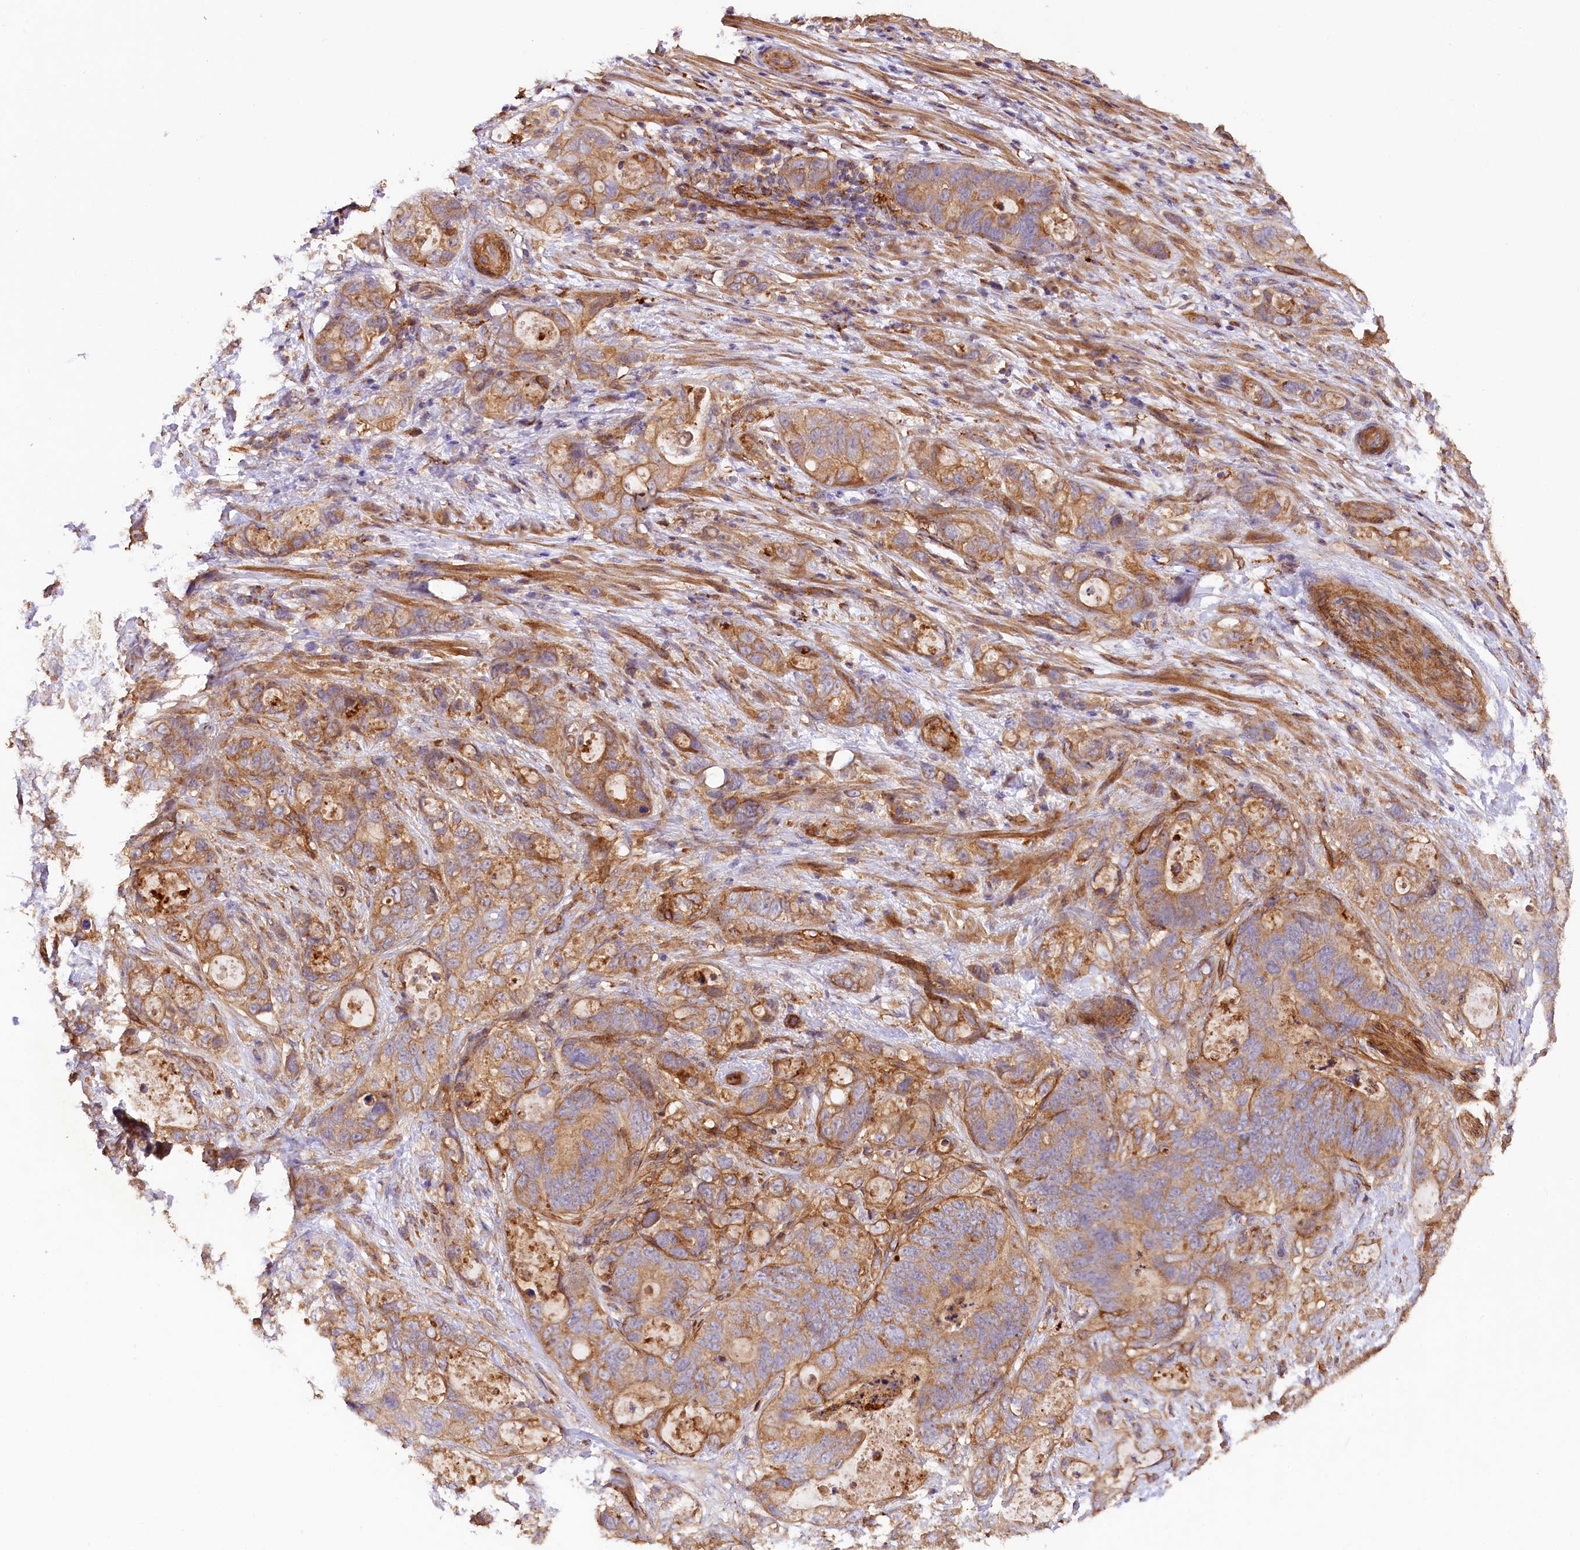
{"staining": {"intensity": "moderate", "quantity": ">75%", "location": "cytoplasmic/membranous"}, "tissue": "stomach cancer", "cell_type": "Tumor cells", "image_type": "cancer", "snomed": [{"axis": "morphology", "description": "Normal tissue, NOS"}, {"axis": "morphology", "description": "Adenocarcinoma, NOS"}, {"axis": "topography", "description": "Stomach"}], "caption": "Stomach cancer (adenocarcinoma) stained with immunohistochemistry (IHC) demonstrates moderate cytoplasmic/membranous positivity in approximately >75% of tumor cells.", "gene": "CSAD", "patient": {"sex": "female", "age": 89}}